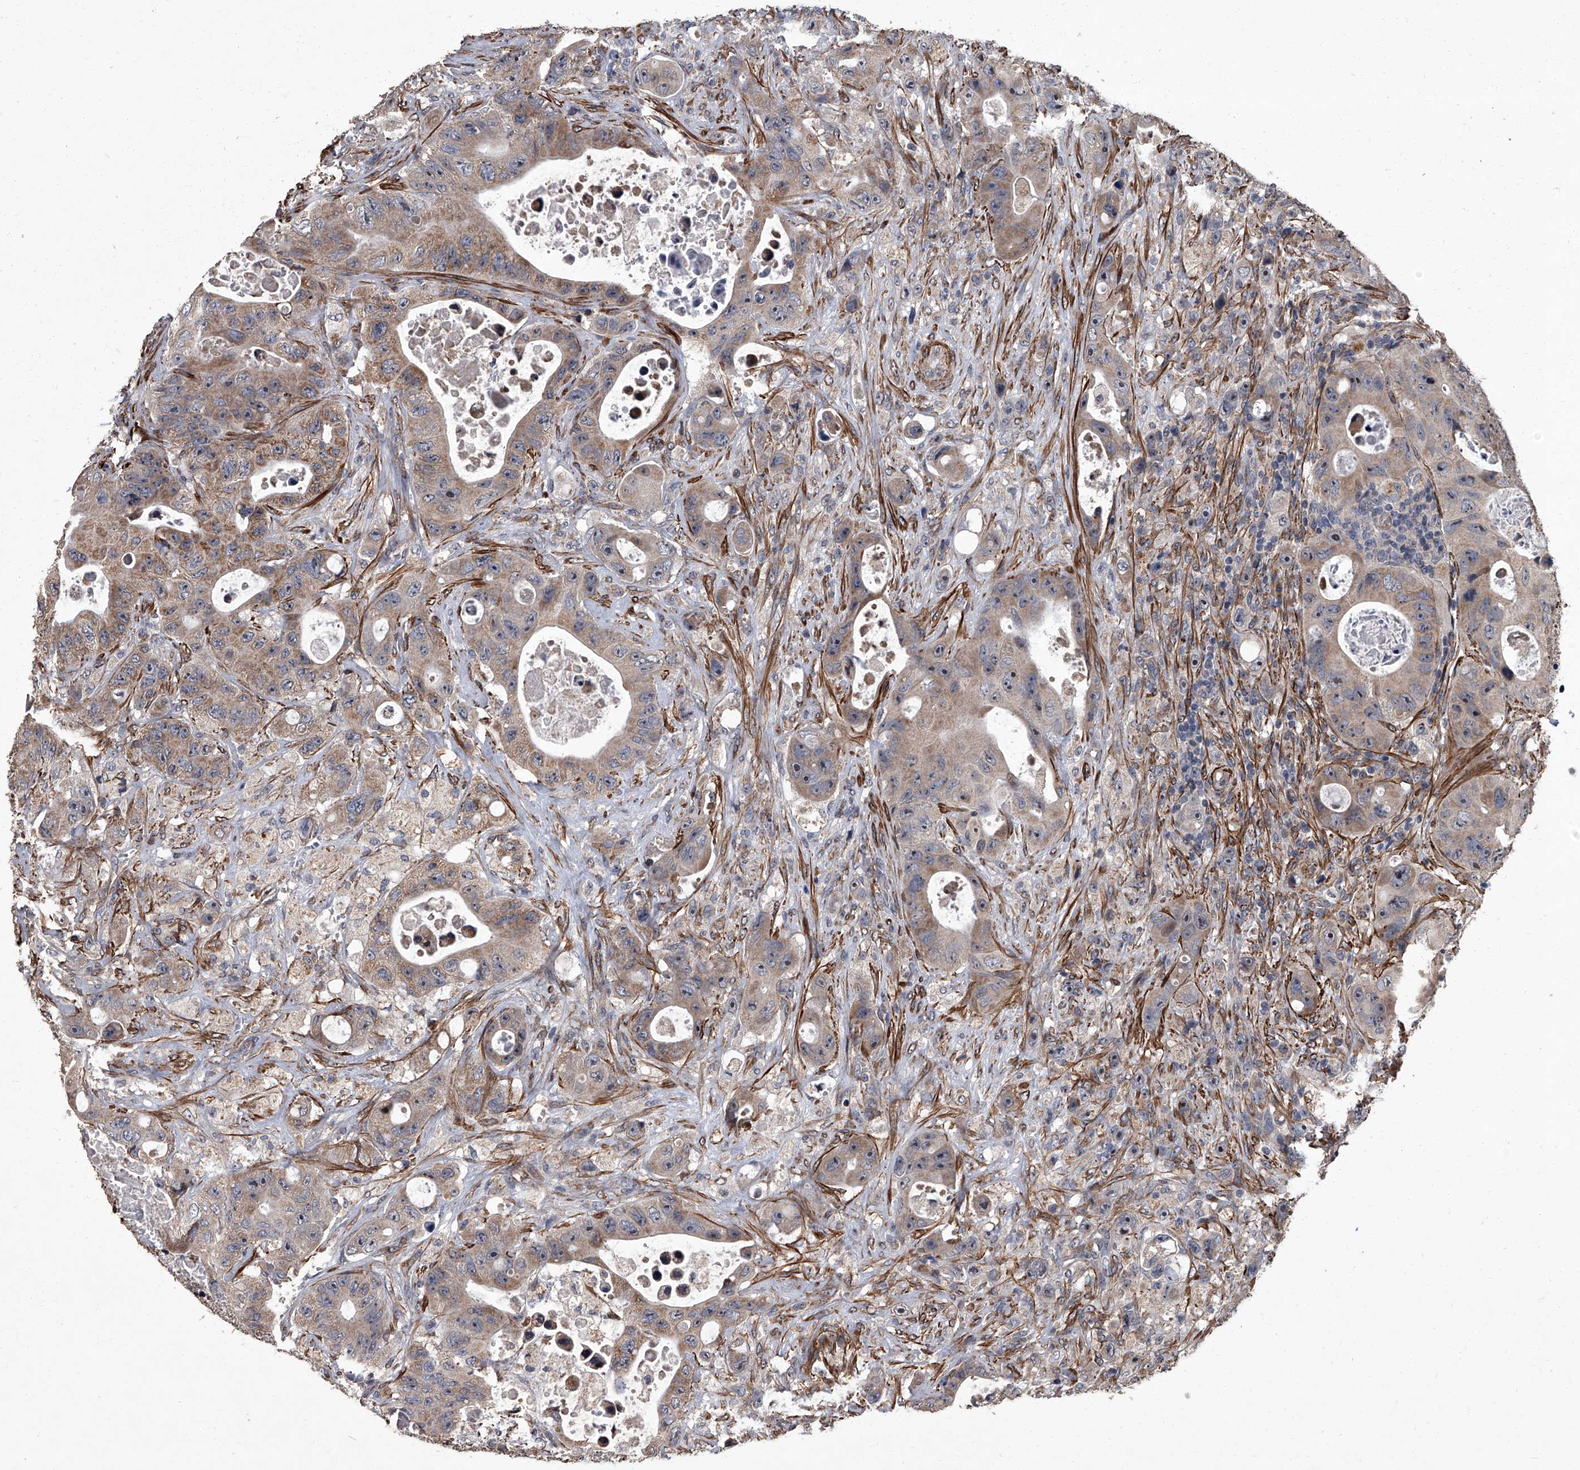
{"staining": {"intensity": "weak", "quantity": ">75%", "location": "cytoplasmic/membranous"}, "tissue": "colorectal cancer", "cell_type": "Tumor cells", "image_type": "cancer", "snomed": [{"axis": "morphology", "description": "Adenocarcinoma, NOS"}, {"axis": "topography", "description": "Colon"}], "caption": "This is an image of immunohistochemistry staining of adenocarcinoma (colorectal), which shows weak staining in the cytoplasmic/membranous of tumor cells.", "gene": "SIRT4", "patient": {"sex": "female", "age": 46}}